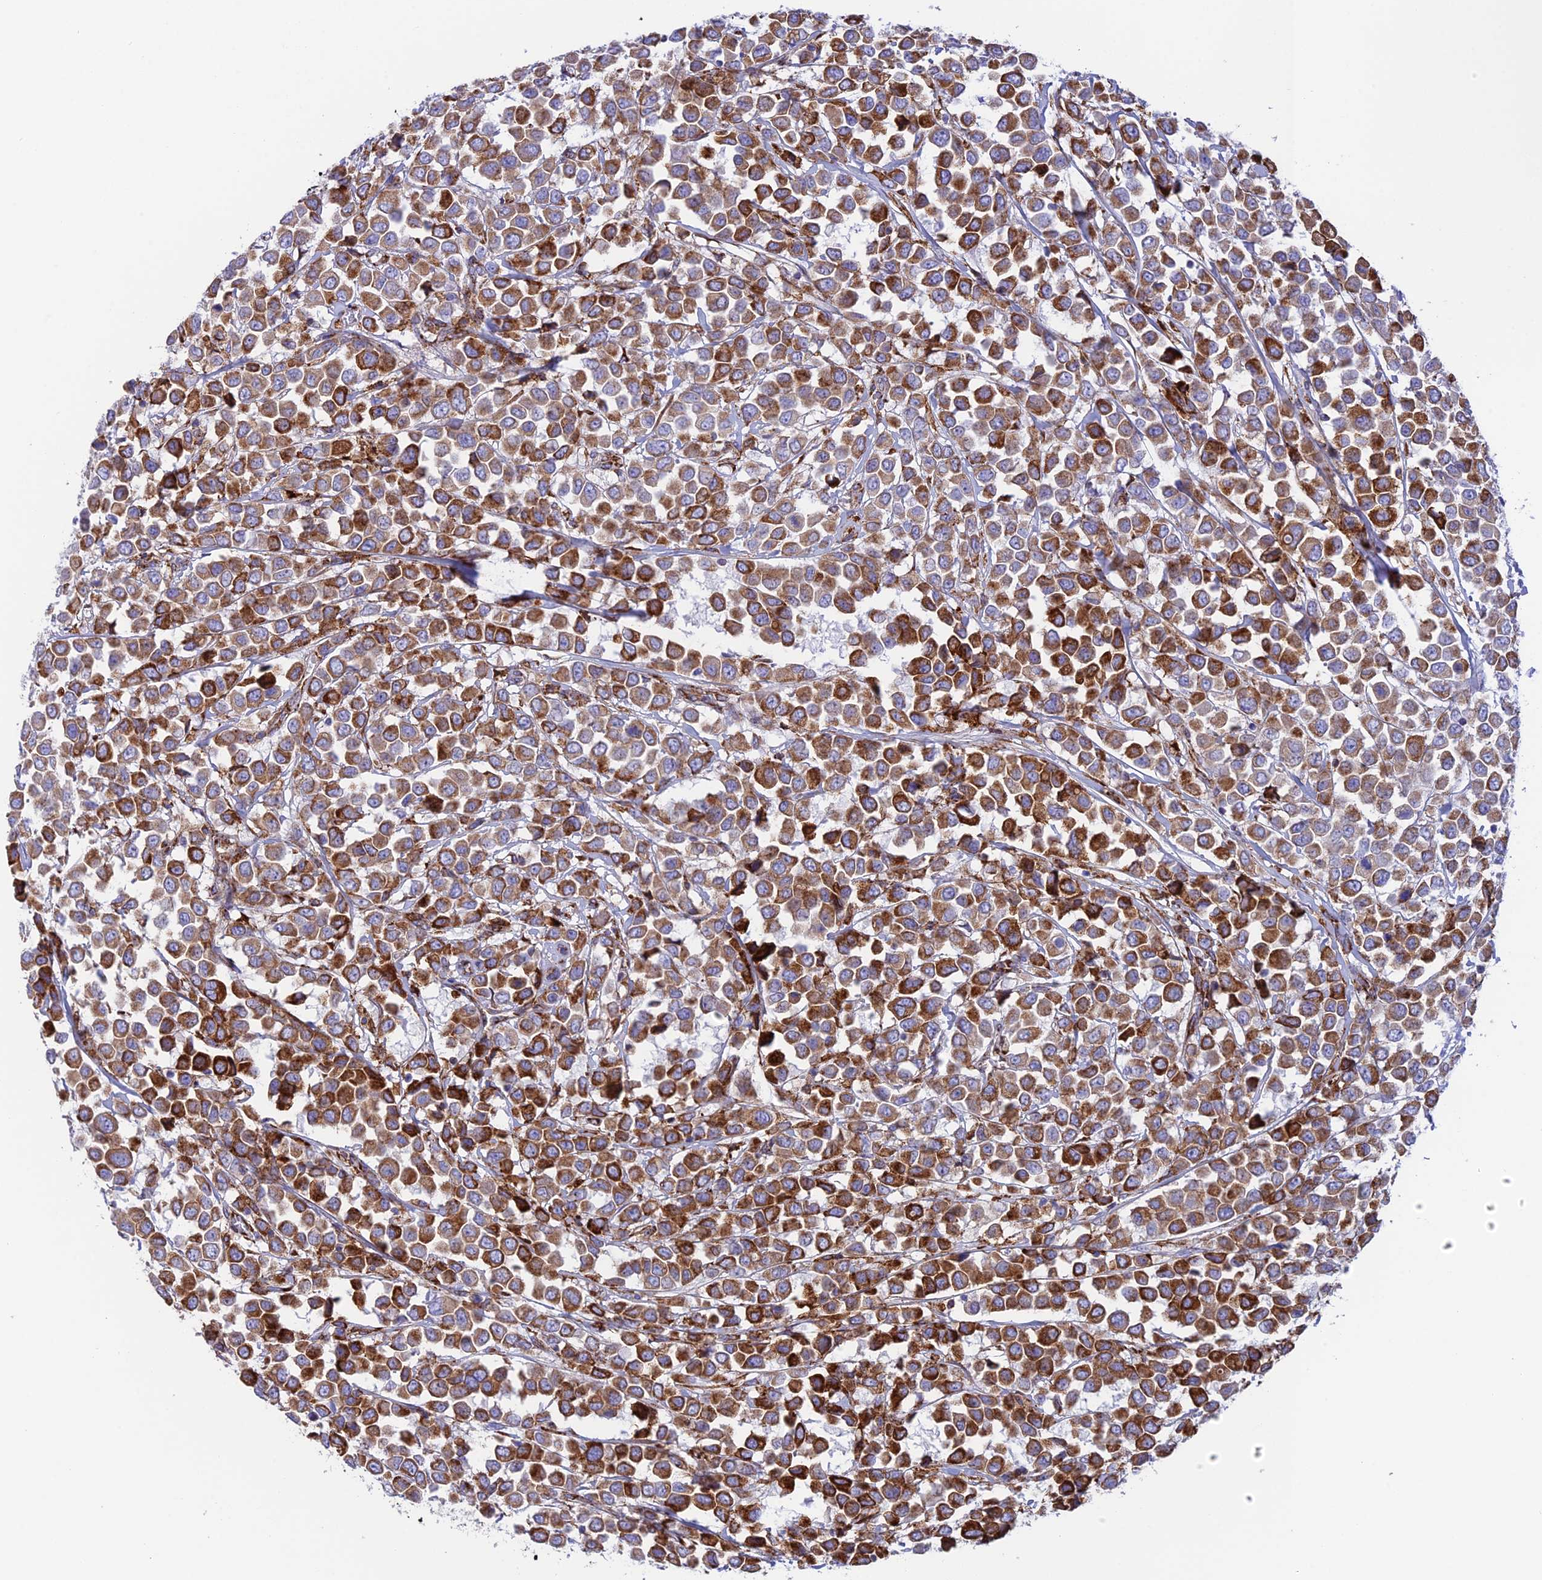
{"staining": {"intensity": "strong", "quantity": ">75%", "location": "cytoplasmic/membranous"}, "tissue": "breast cancer", "cell_type": "Tumor cells", "image_type": "cancer", "snomed": [{"axis": "morphology", "description": "Duct carcinoma"}, {"axis": "topography", "description": "Breast"}], "caption": "Infiltrating ductal carcinoma (breast) stained for a protein reveals strong cytoplasmic/membranous positivity in tumor cells.", "gene": "TUBGCP6", "patient": {"sex": "female", "age": 61}}